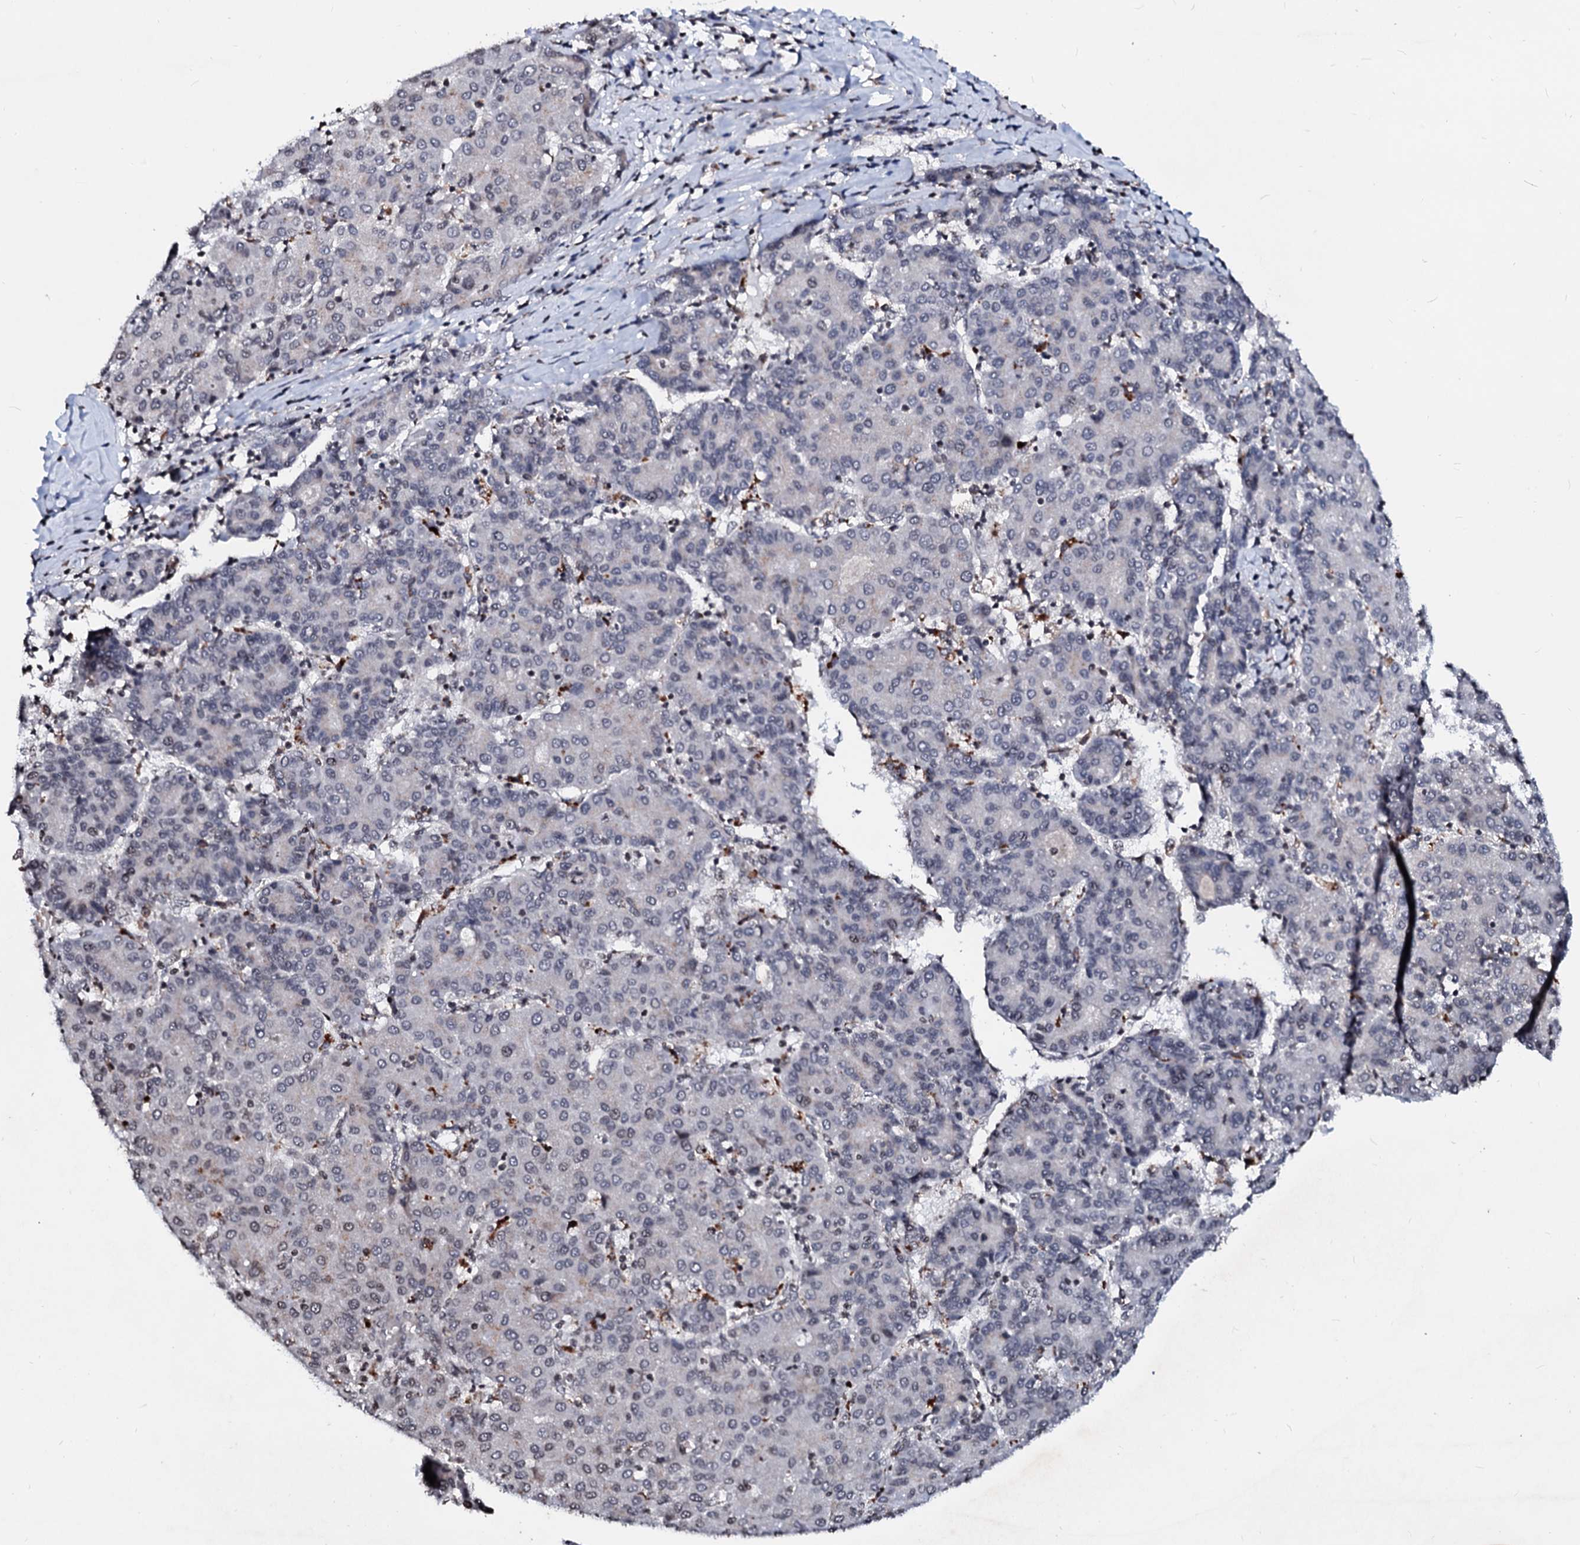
{"staining": {"intensity": "negative", "quantity": "none", "location": "none"}, "tissue": "liver cancer", "cell_type": "Tumor cells", "image_type": "cancer", "snomed": [{"axis": "morphology", "description": "Carcinoma, Hepatocellular, NOS"}, {"axis": "topography", "description": "Liver"}], "caption": "Micrograph shows no protein expression in tumor cells of liver cancer (hepatocellular carcinoma) tissue.", "gene": "LSM11", "patient": {"sex": "male", "age": 65}}